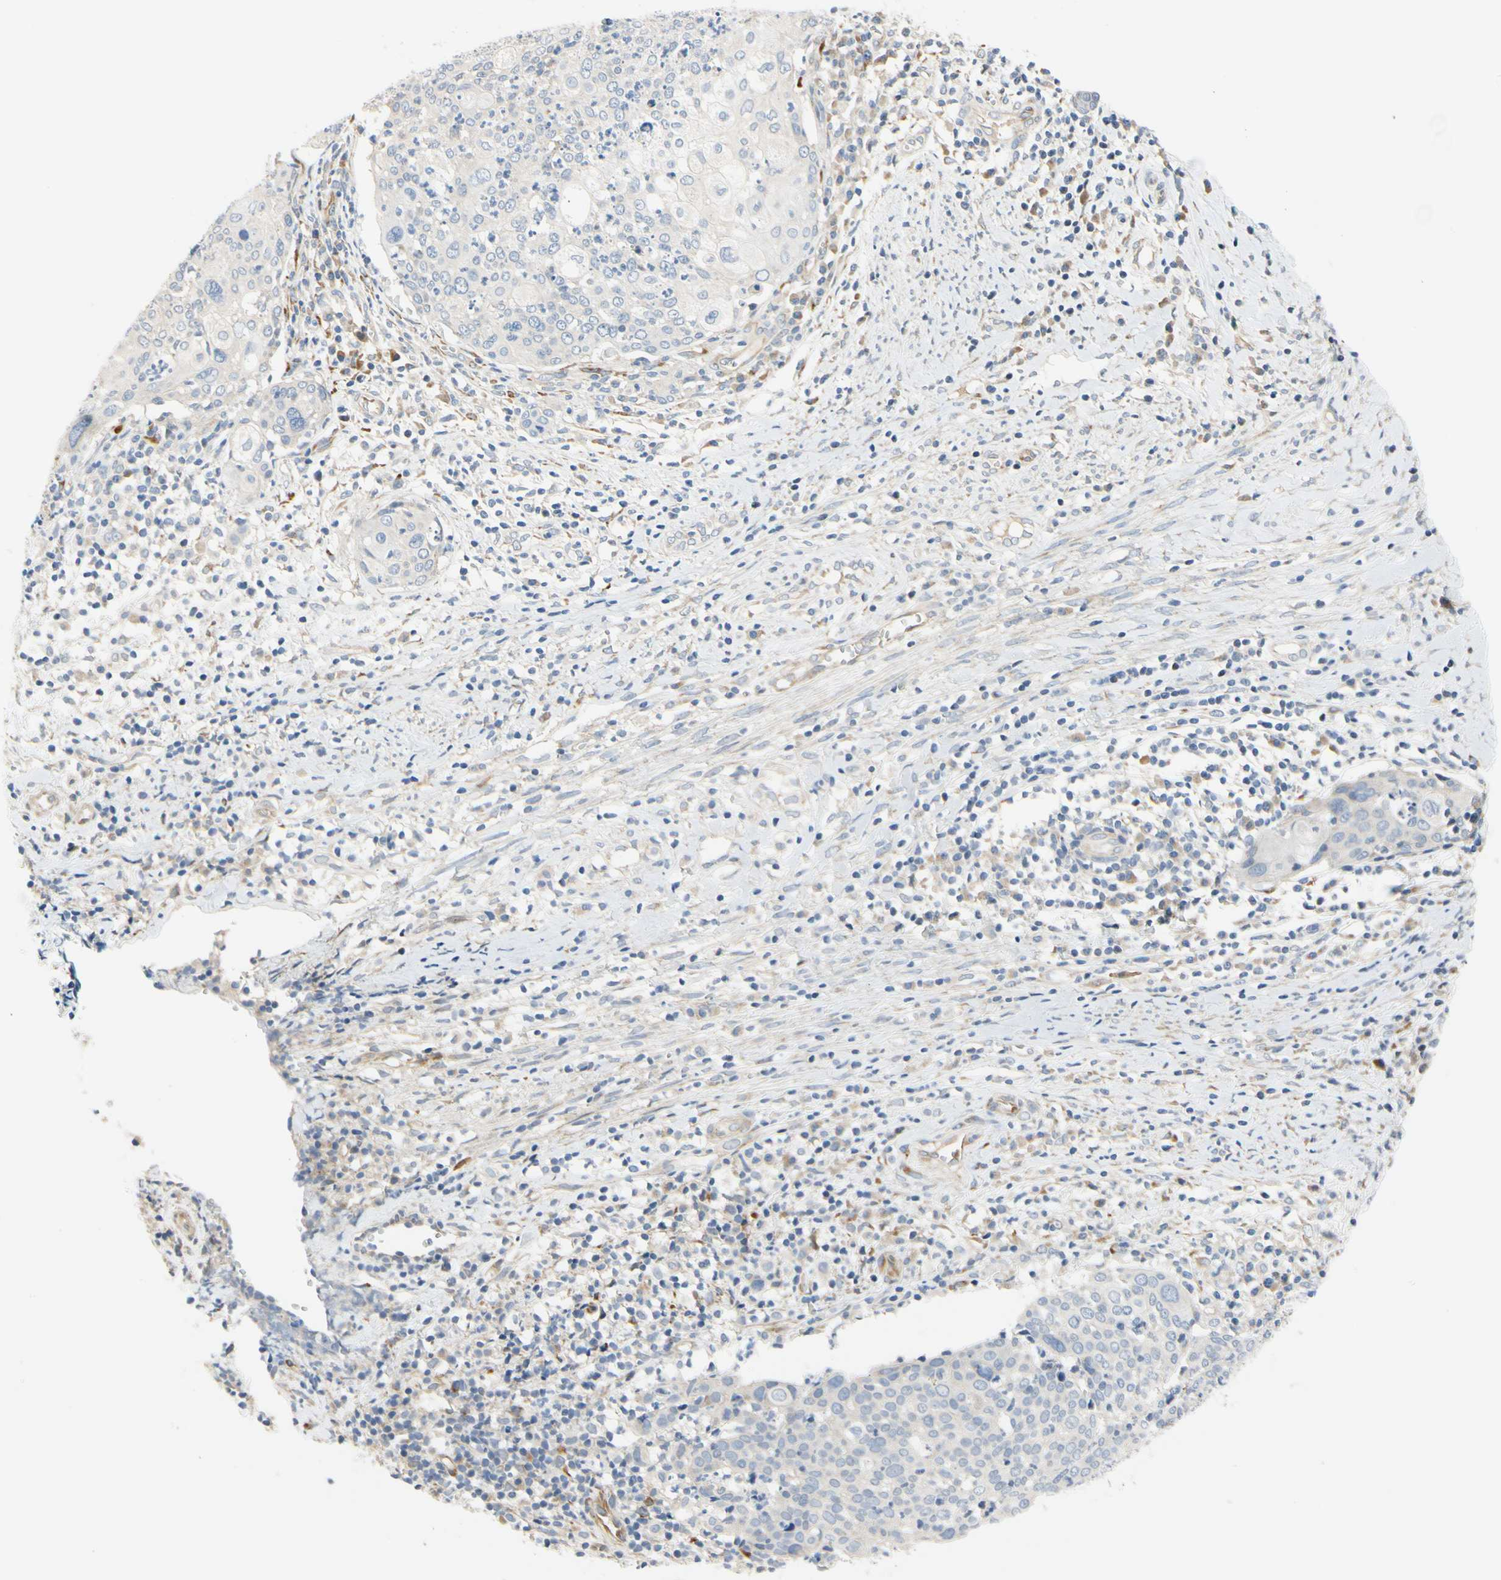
{"staining": {"intensity": "negative", "quantity": "none", "location": "none"}, "tissue": "cervical cancer", "cell_type": "Tumor cells", "image_type": "cancer", "snomed": [{"axis": "morphology", "description": "Squamous cell carcinoma, NOS"}, {"axis": "topography", "description": "Cervix"}], "caption": "Immunohistochemical staining of cervical squamous cell carcinoma exhibits no significant positivity in tumor cells. The staining was performed using DAB to visualize the protein expression in brown, while the nuclei were stained in blue with hematoxylin (Magnification: 20x).", "gene": "ZNF236", "patient": {"sex": "female", "age": 40}}